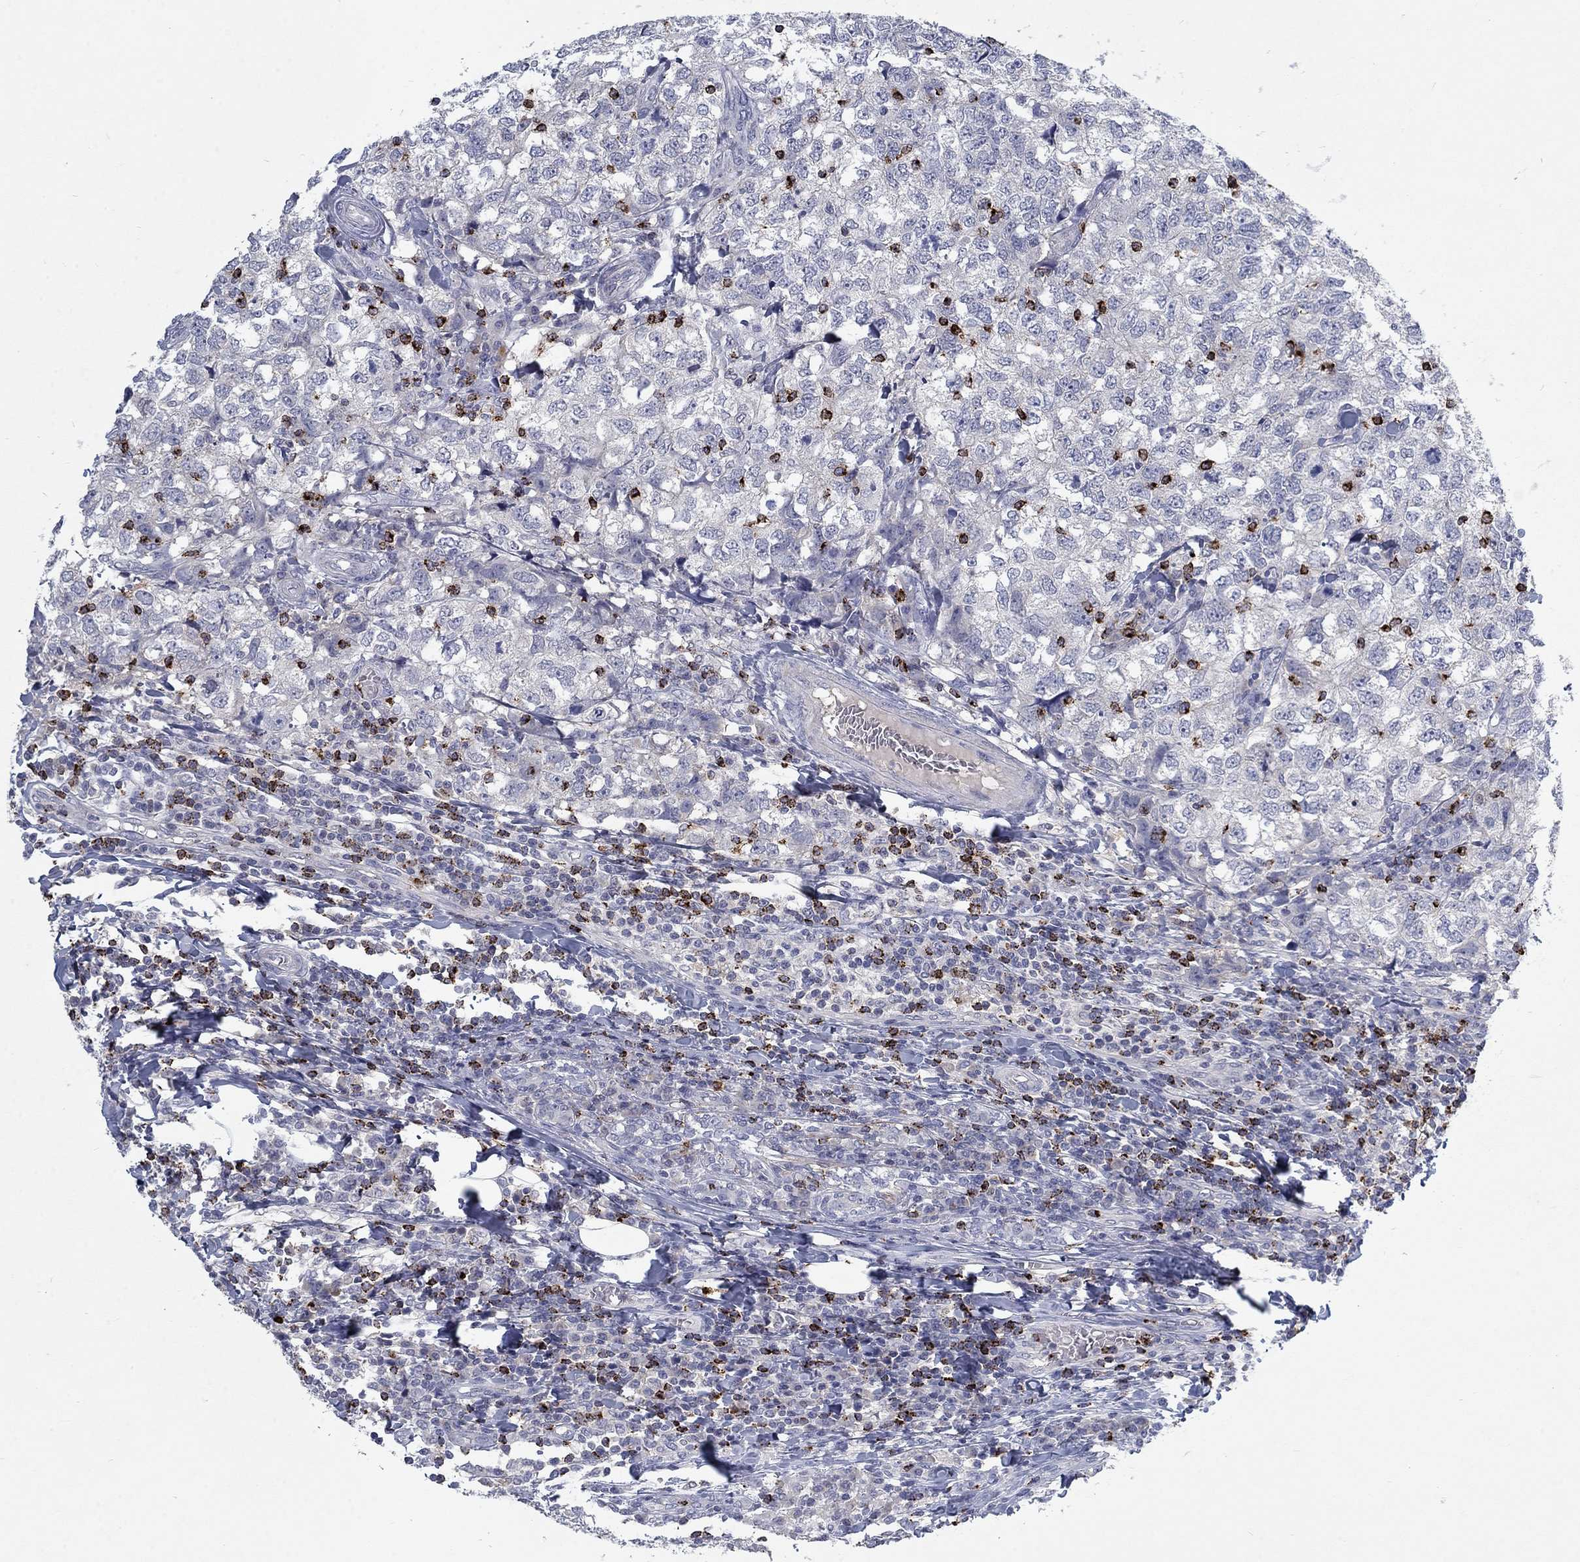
{"staining": {"intensity": "negative", "quantity": "none", "location": "none"}, "tissue": "breast cancer", "cell_type": "Tumor cells", "image_type": "cancer", "snomed": [{"axis": "morphology", "description": "Duct carcinoma"}, {"axis": "topography", "description": "Breast"}], "caption": "Breast cancer was stained to show a protein in brown. There is no significant expression in tumor cells.", "gene": "GZMA", "patient": {"sex": "female", "age": 30}}